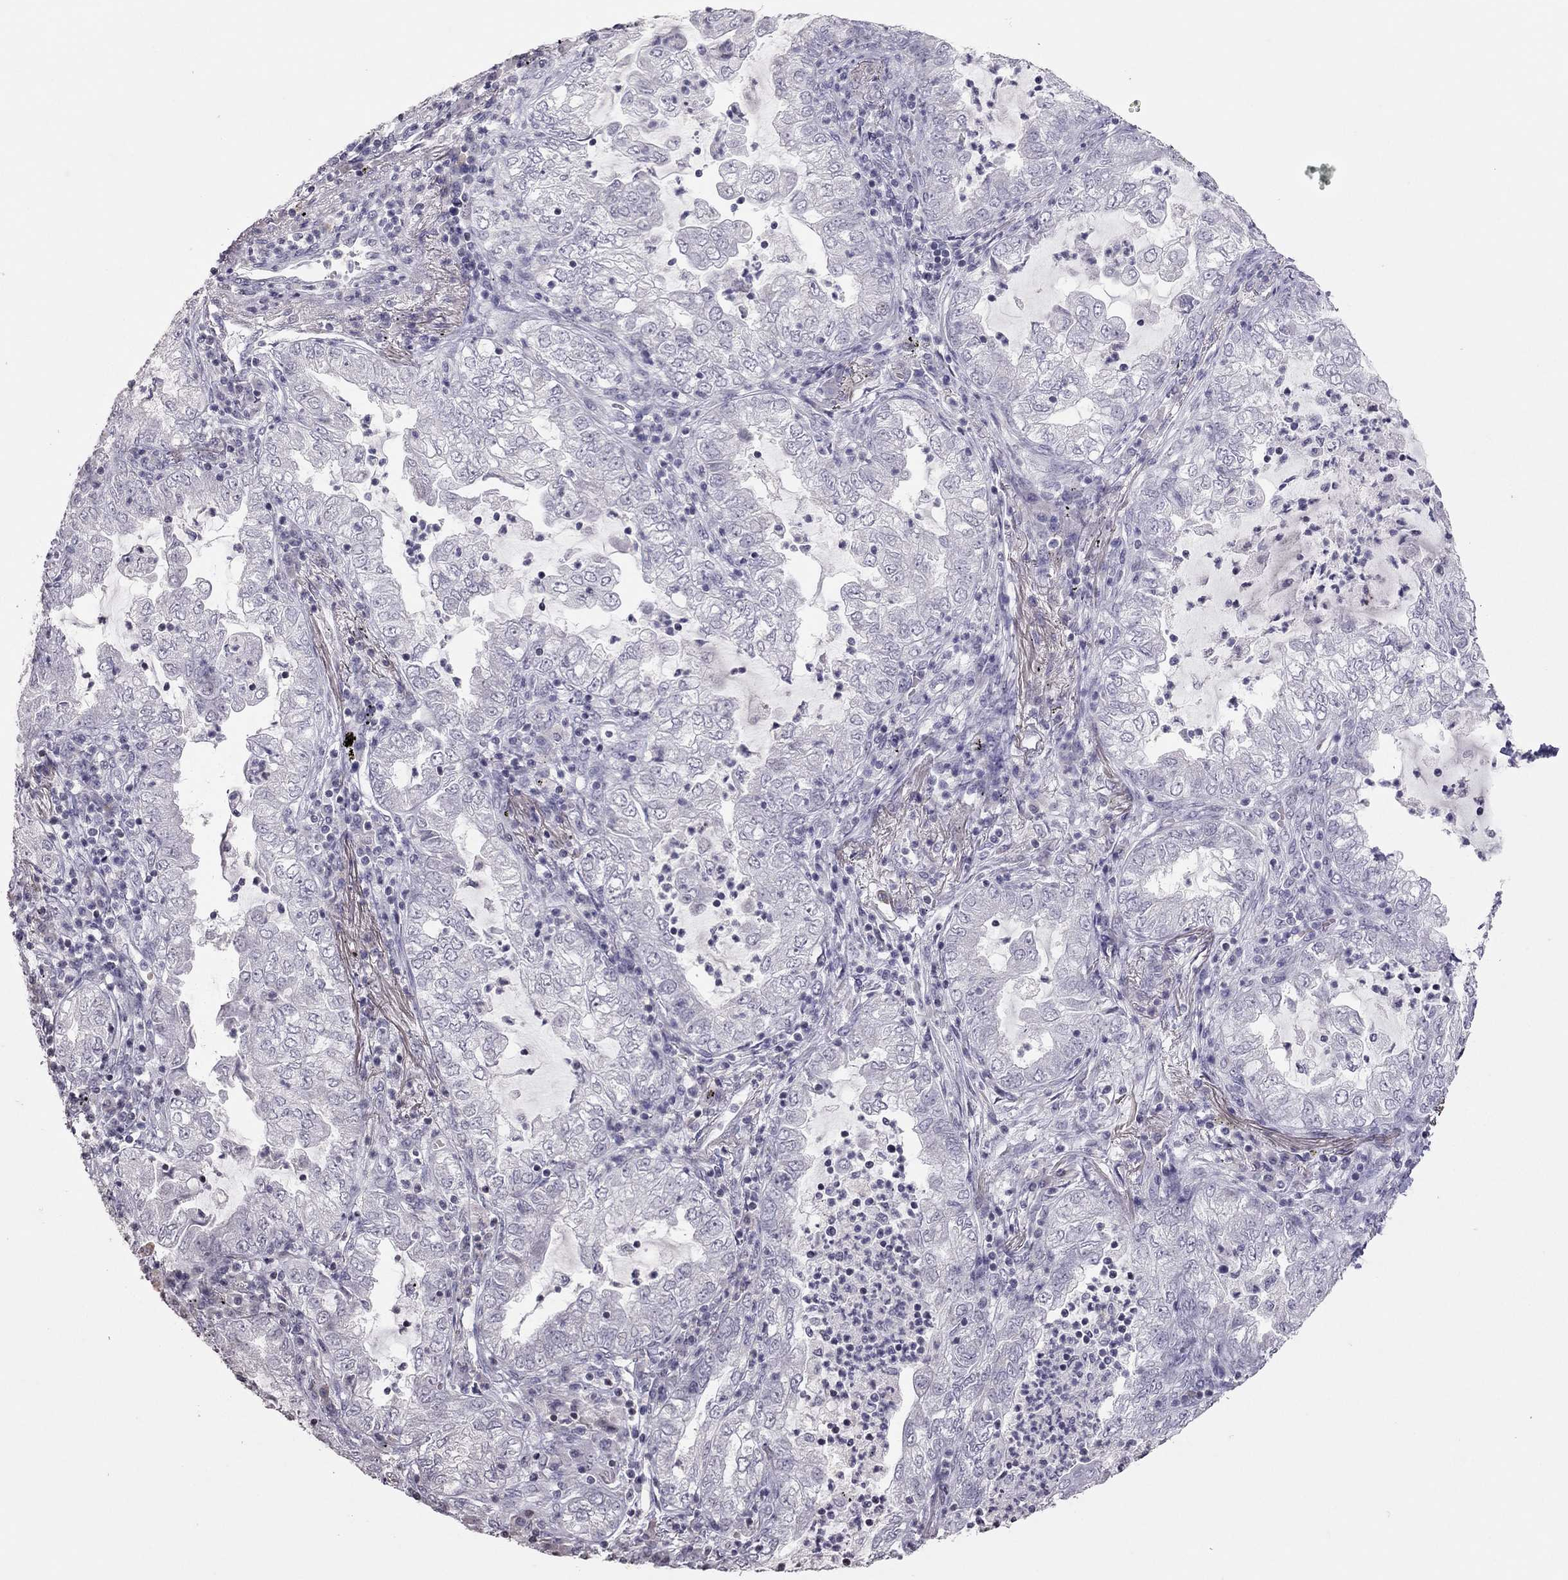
{"staining": {"intensity": "negative", "quantity": "none", "location": "none"}, "tissue": "lung cancer", "cell_type": "Tumor cells", "image_type": "cancer", "snomed": [{"axis": "morphology", "description": "Adenocarcinoma, NOS"}, {"axis": "topography", "description": "Lung"}], "caption": "The photomicrograph shows no staining of tumor cells in lung cancer (adenocarcinoma).", "gene": "TSHB", "patient": {"sex": "female", "age": 73}}